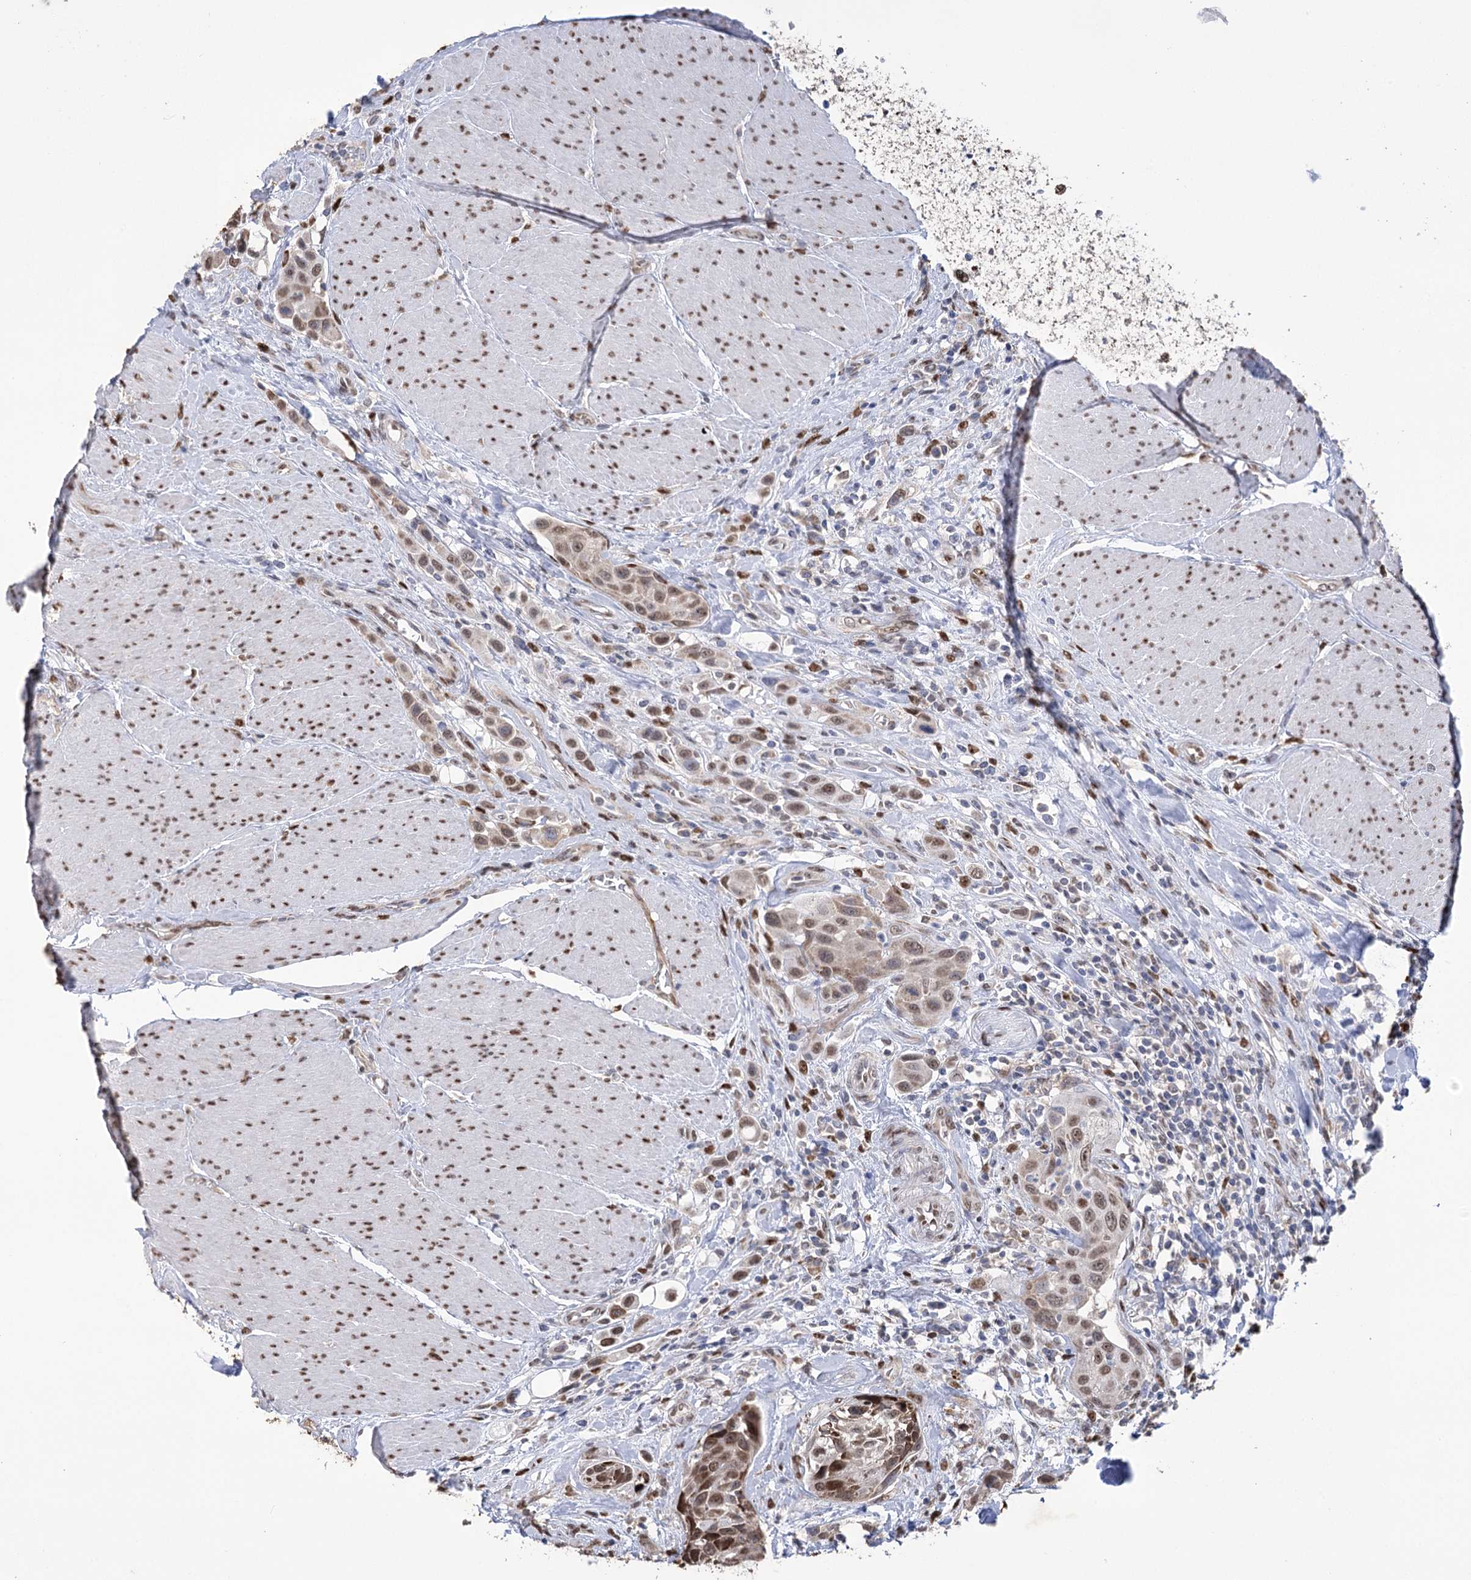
{"staining": {"intensity": "moderate", "quantity": ">75%", "location": "nuclear"}, "tissue": "urothelial cancer", "cell_type": "Tumor cells", "image_type": "cancer", "snomed": [{"axis": "morphology", "description": "Urothelial carcinoma, High grade"}, {"axis": "topography", "description": "Urinary bladder"}], "caption": "The histopathology image shows a brown stain indicating the presence of a protein in the nuclear of tumor cells in high-grade urothelial carcinoma. The staining was performed using DAB, with brown indicating positive protein expression. Nuclei are stained blue with hematoxylin.", "gene": "NFU1", "patient": {"sex": "male", "age": 50}}